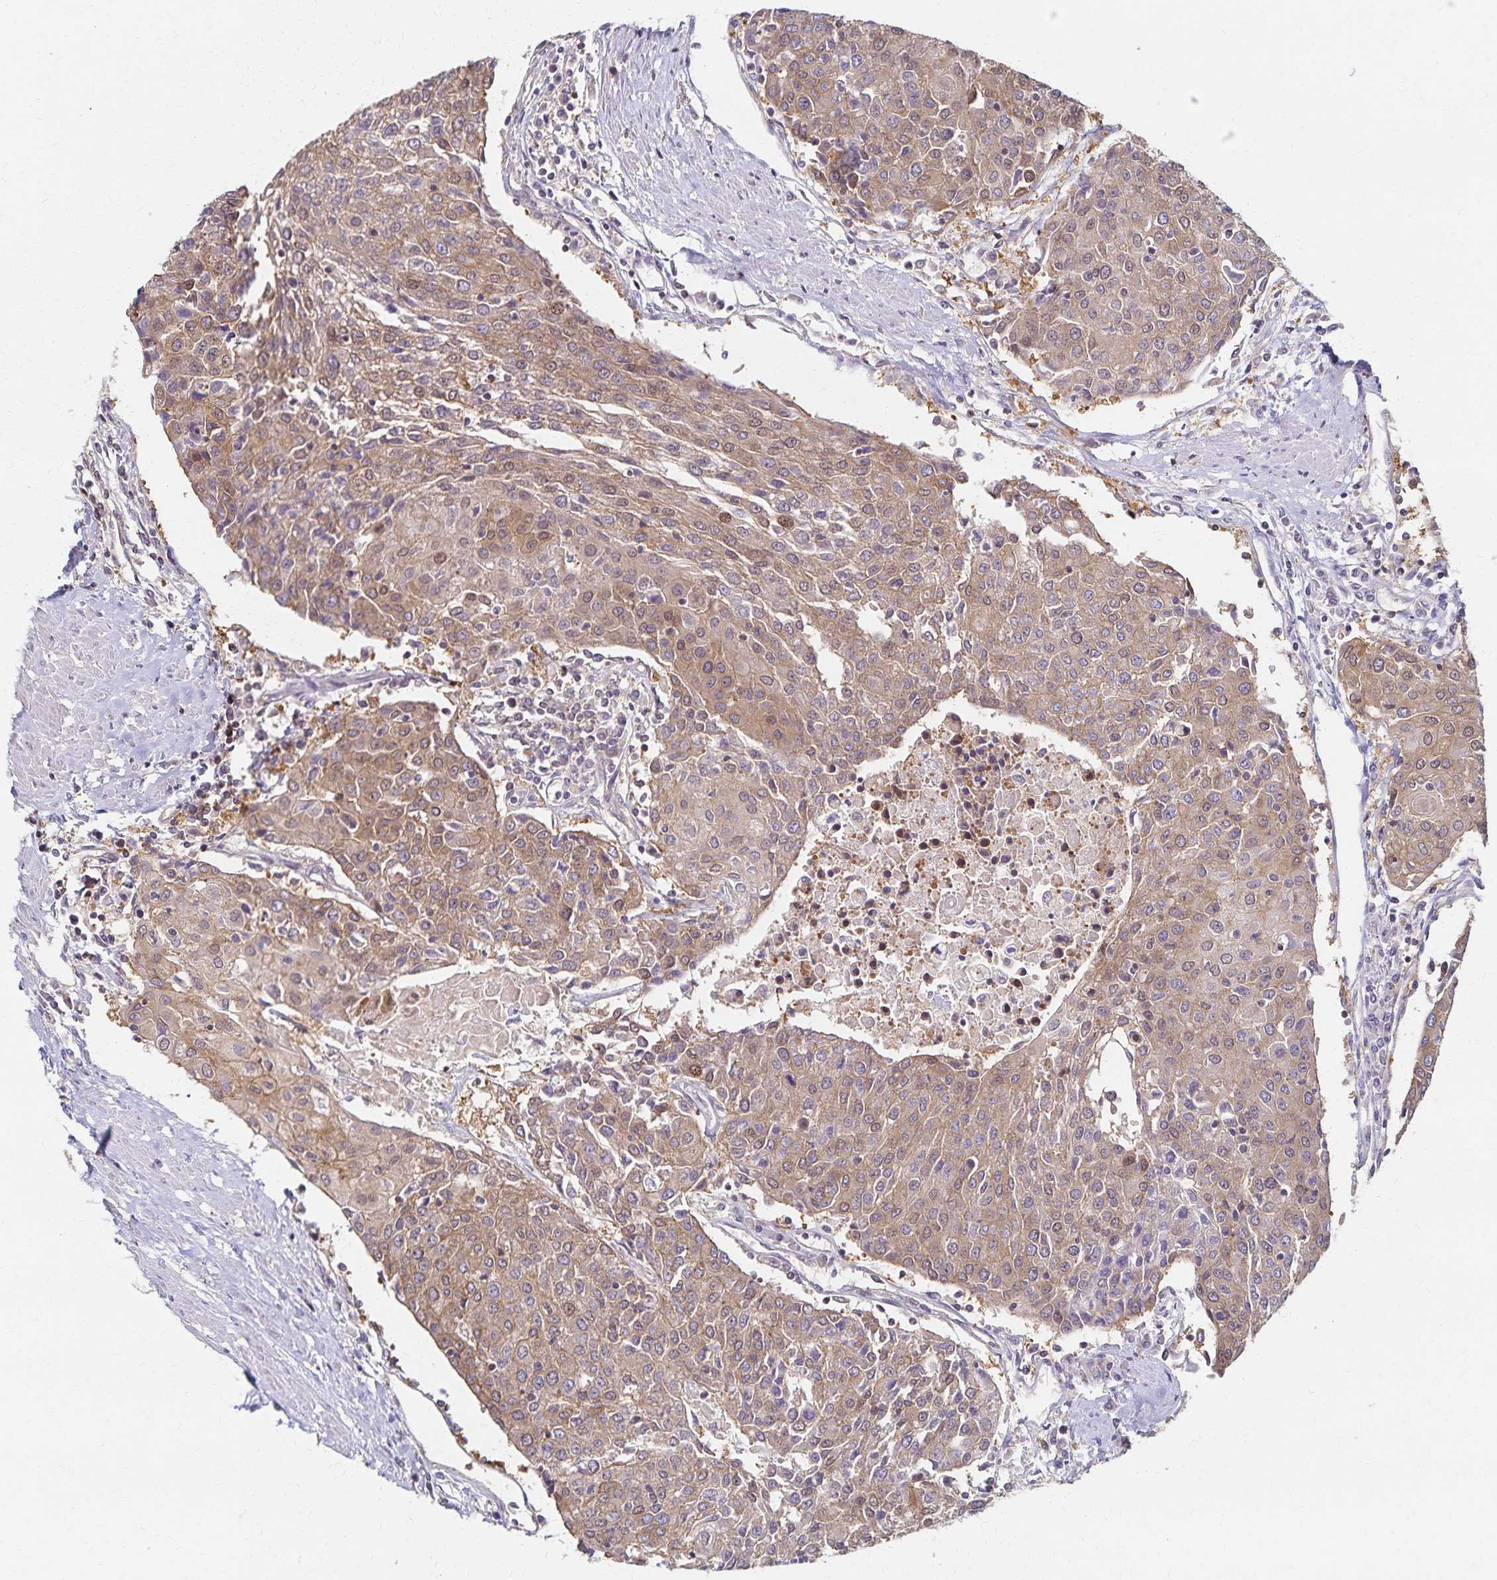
{"staining": {"intensity": "moderate", "quantity": ">75%", "location": "cytoplasmic/membranous"}, "tissue": "urothelial cancer", "cell_type": "Tumor cells", "image_type": "cancer", "snomed": [{"axis": "morphology", "description": "Urothelial carcinoma, High grade"}, {"axis": "topography", "description": "Urinary bladder"}], "caption": "Urothelial carcinoma (high-grade) tissue shows moderate cytoplasmic/membranous expression in about >75% of tumor cells", "gene": "RAB9B", "patient": {"sex": "female", "age": 85}}